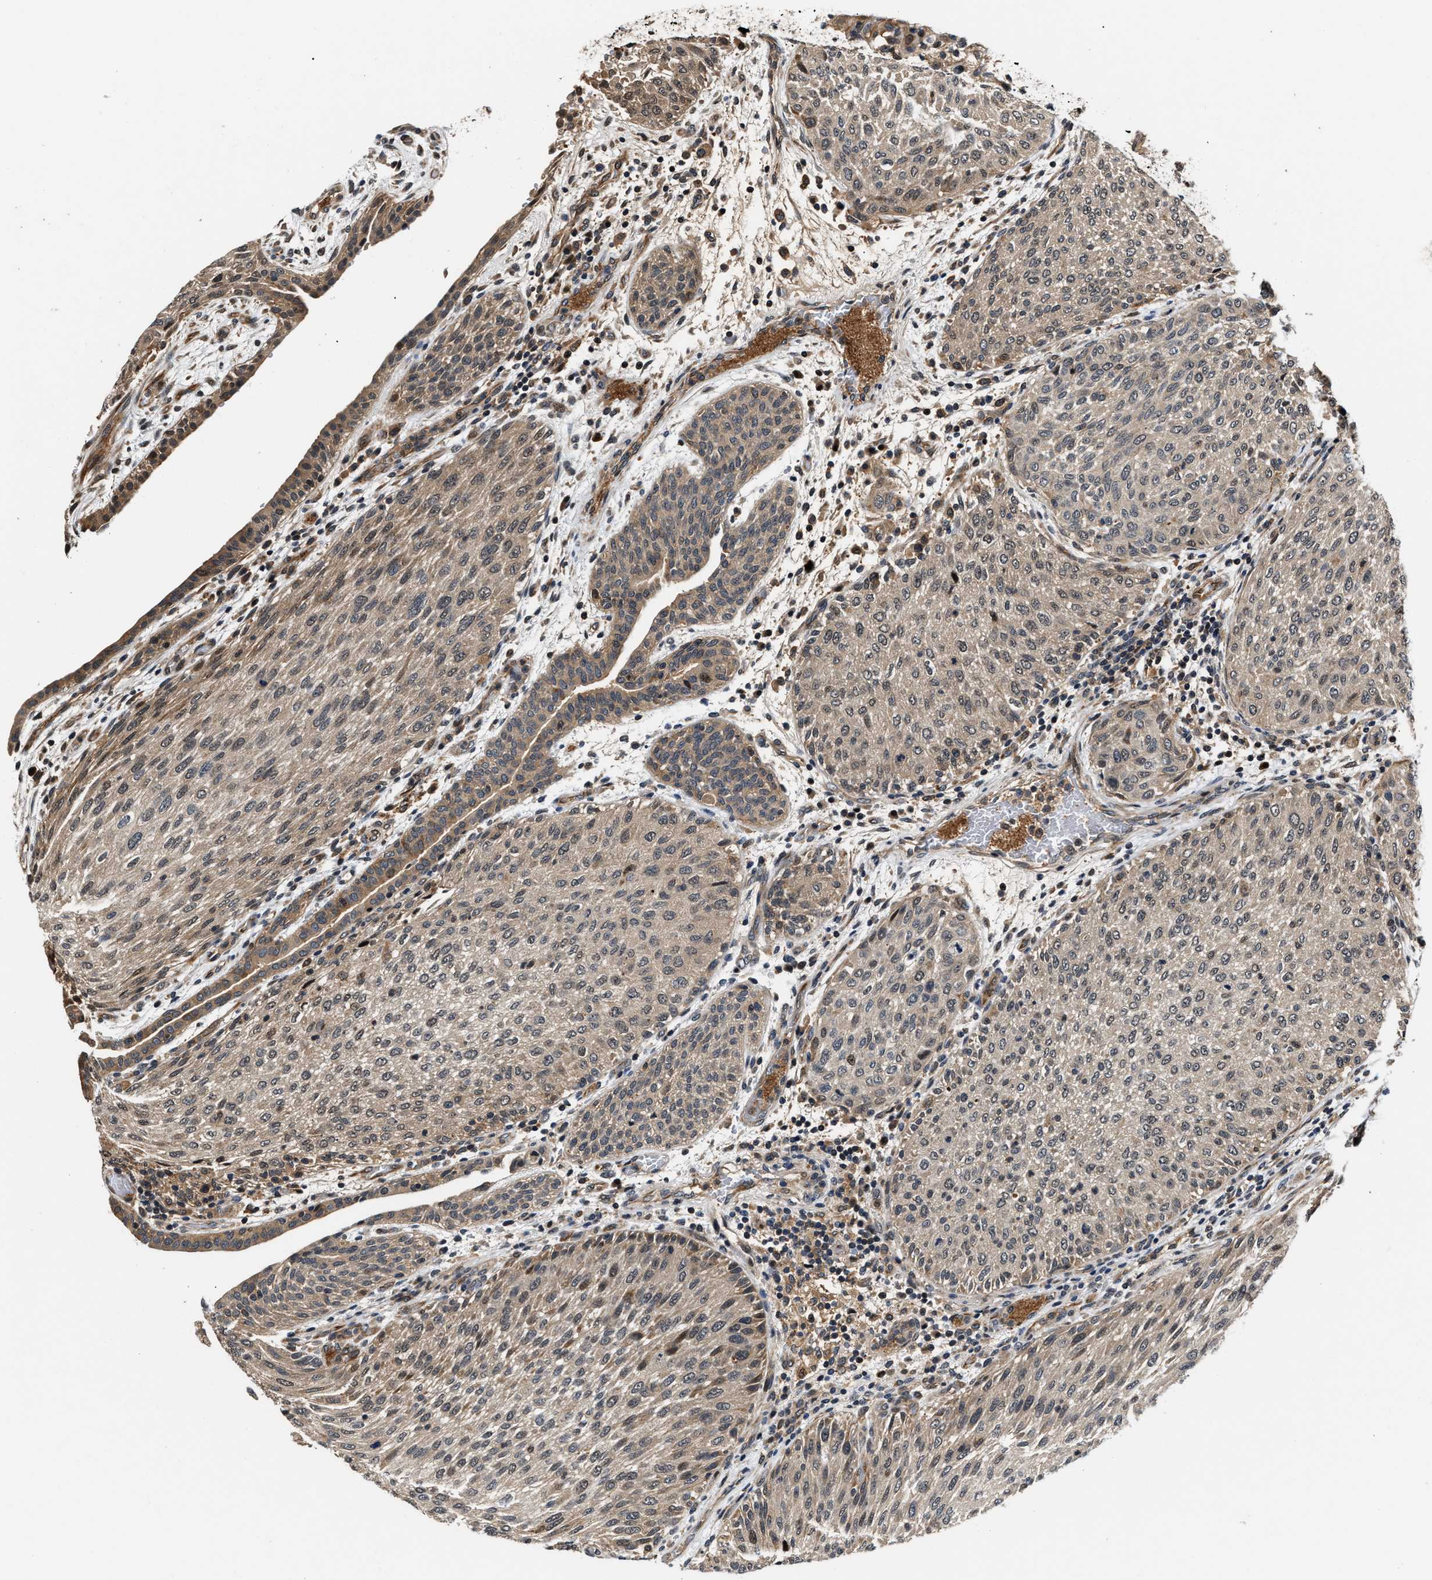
{"staining": {"intensity": "moderate", "quantity": "25%-75%", "location": "cytoplasmic/membranous,nuclear"}, "tissue": "urothelial cancer", "cell_type": "Tumor cells", "image_type": "cancer", "snomed": [{"axis": "morphology", "description": "Urothelial carcinoma, Low grade"}, {"axis": "morphology", "description": "Urothelial carcinoma, High grade"}, {"axis": "topography", "description": "Urinary bladder"}], "caption": "Protein analysis of low-grade urothelial carcinoma tissue reveals moderate cytoplasmic/membranous and nuclear positivity in about 25%-75% of tumor cells. (Brightfield microscopy of DAB IHC at high magnification).", "gene": "TUT7", "patient": {"sex": "male", "age": 35}}